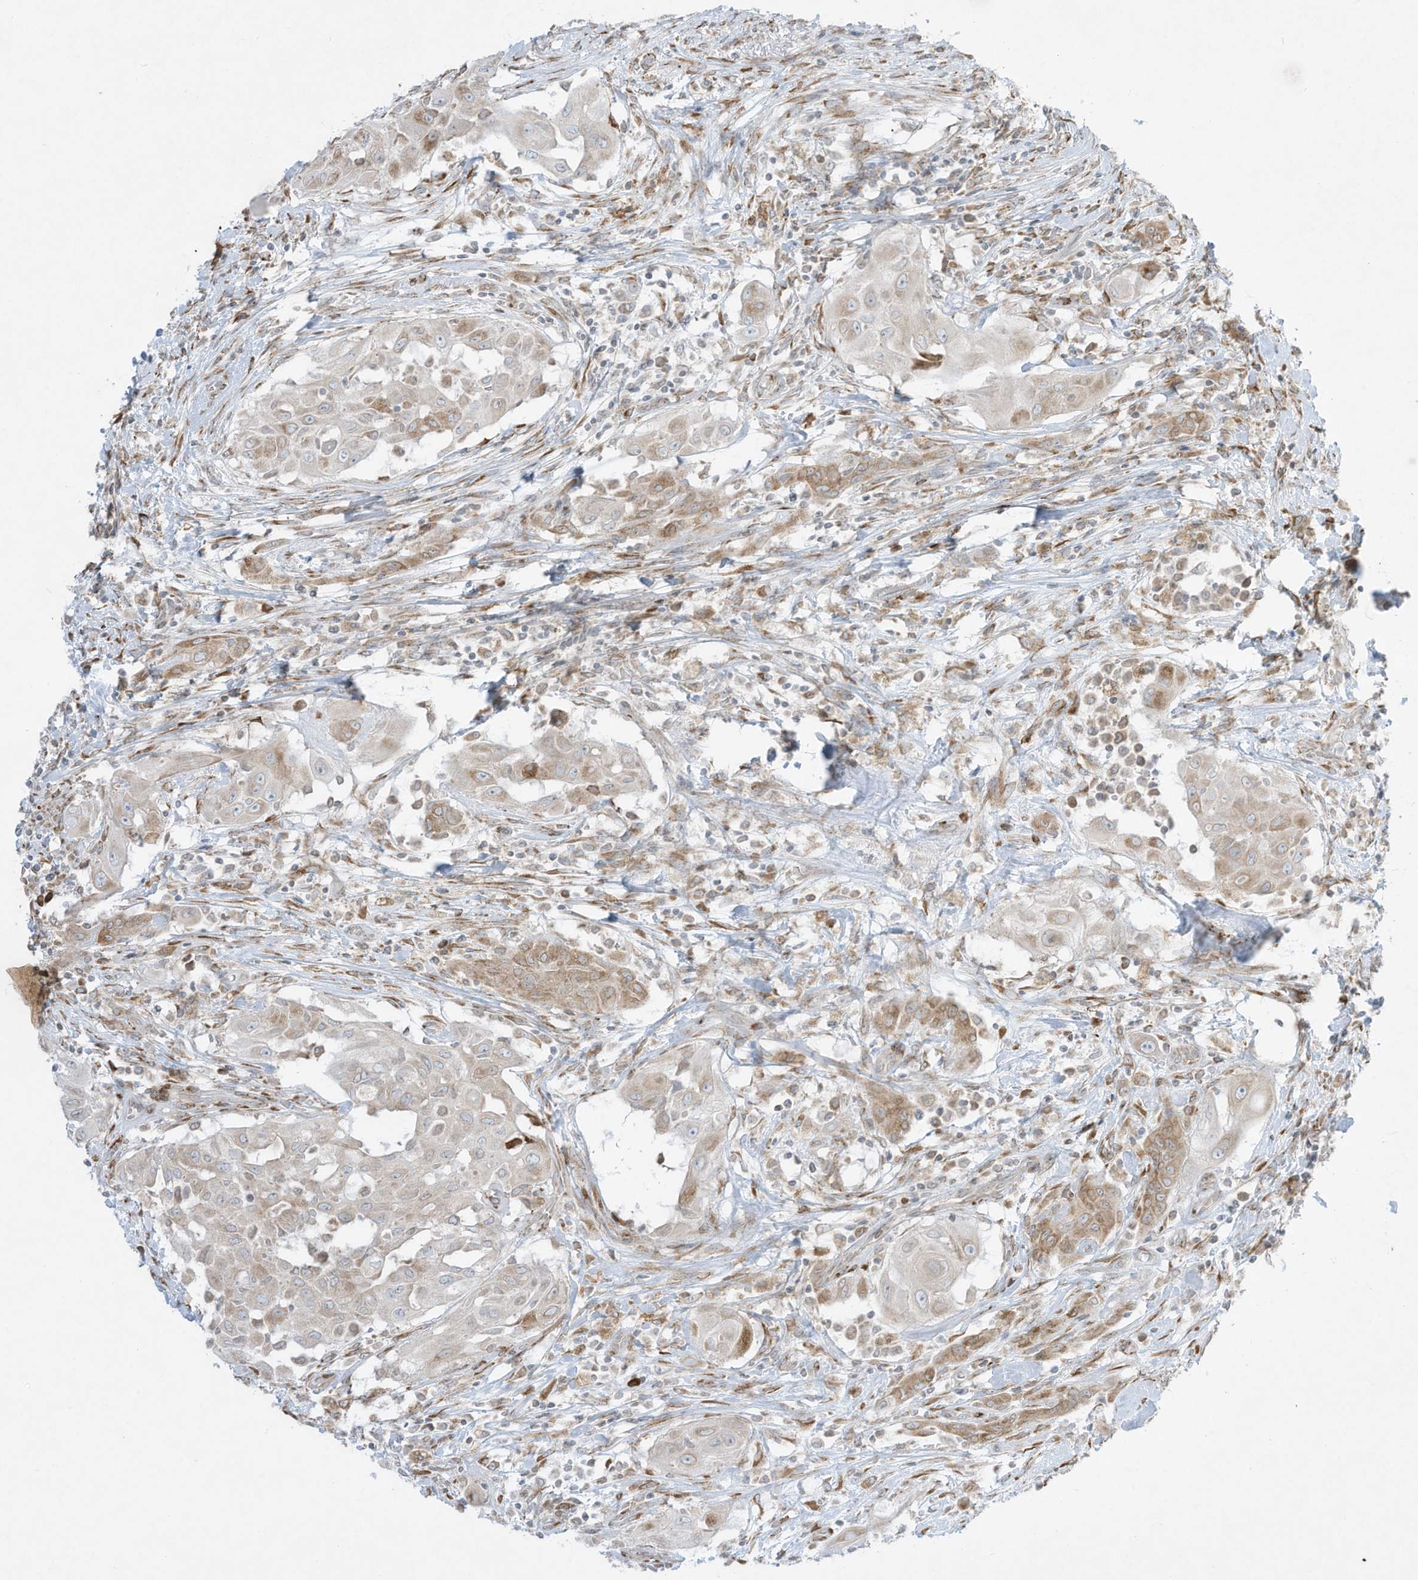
{"staining": {"intensity": "weak", "quantity": "<25%", "location": "cytoplasmic/membranous"}, "tissue": "thyroid cancer", "cell_type": "Tumor cells", "image_type": "cancer", "snomed": [{"axis": "morphology", "description": "Papillary adenocarcinoma, NOS"}, {"axis": "topography", "description": "Thyroid gland"}], "caption": "Micrograph shows no significant protein staining in tumor cells of thyroid papillary adenocarcinoma.", "gene": "PTK6", "patient": {"sex": "female", "age": 59}}